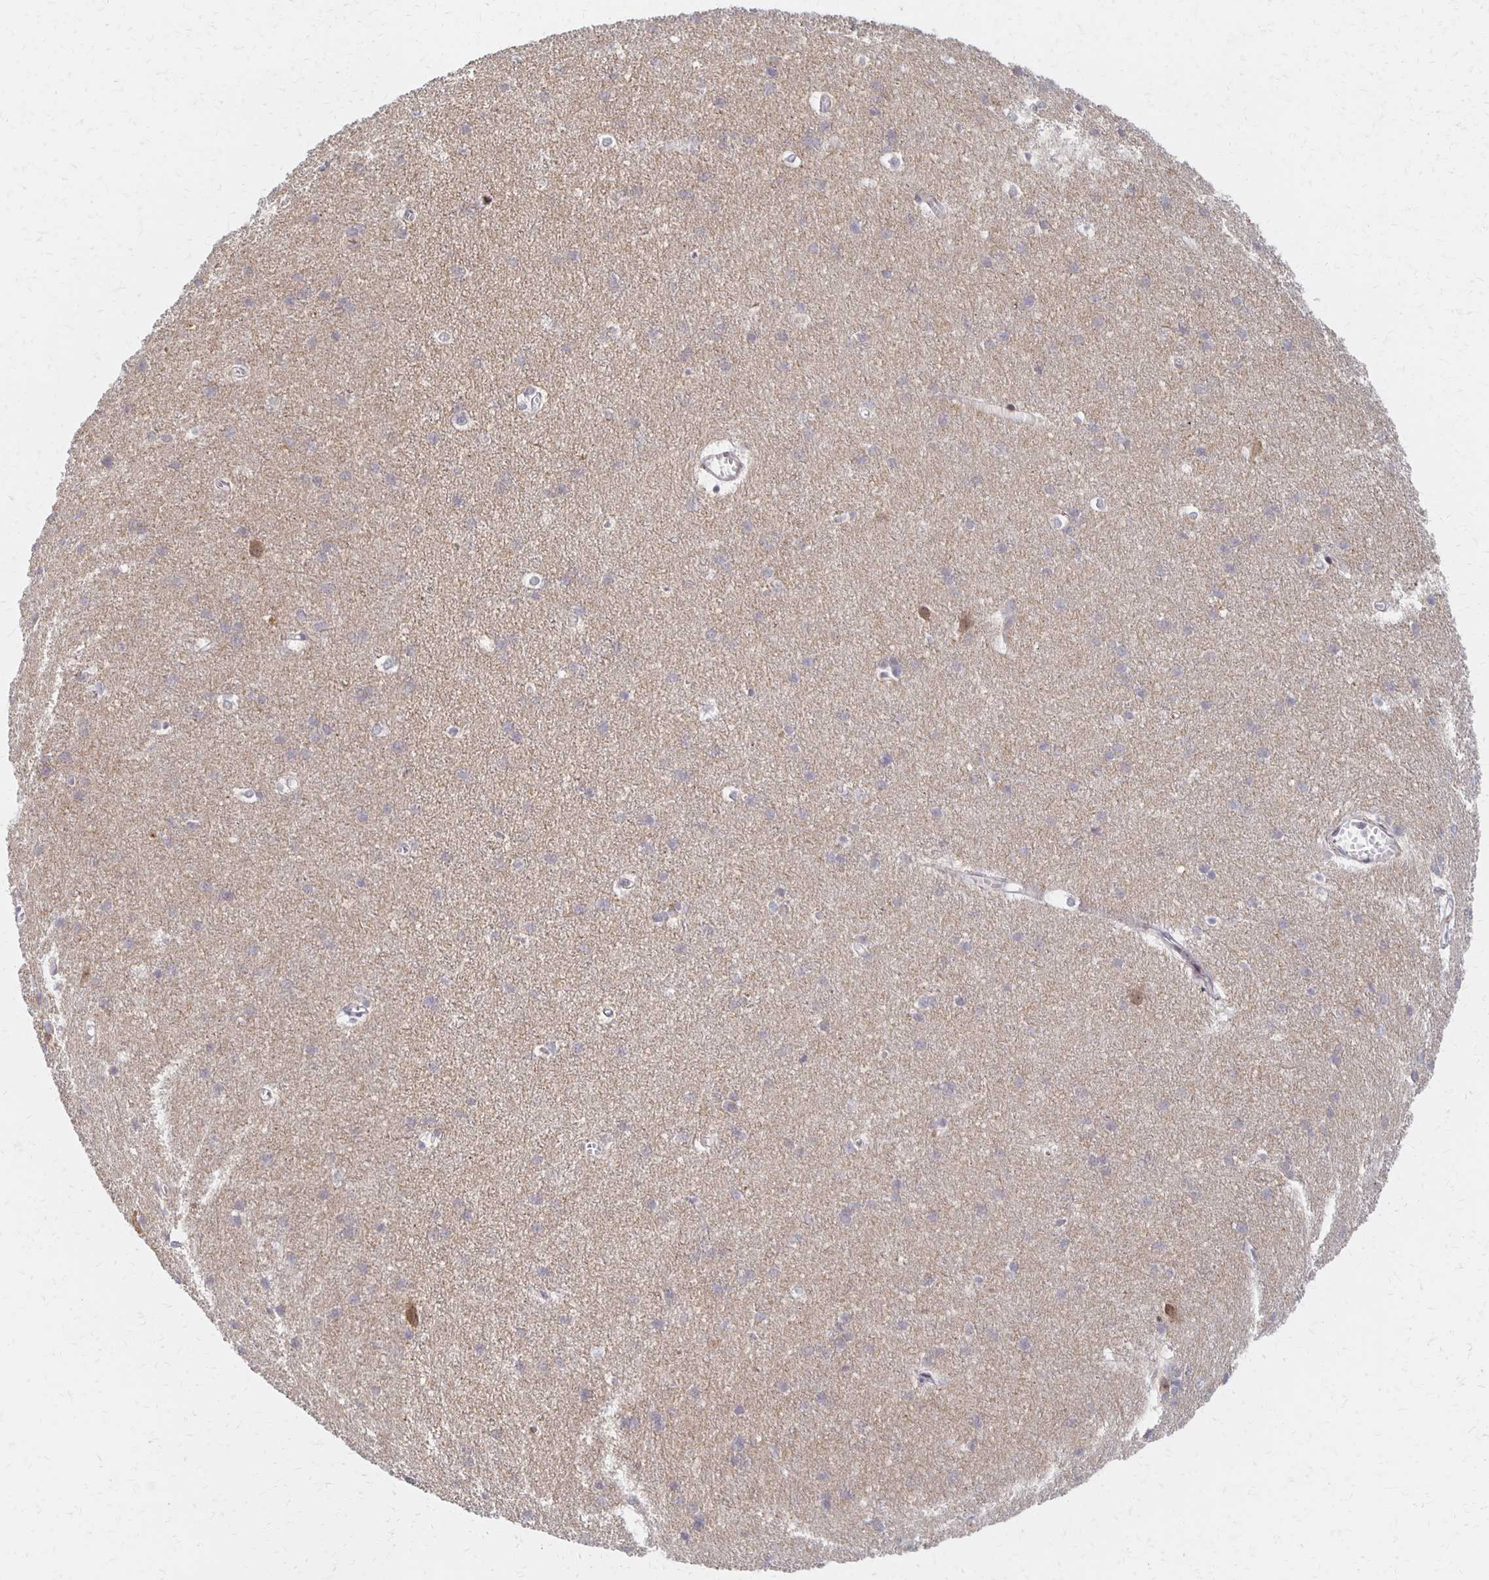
{"staining": {"intensity": "negative", "quantity": "none", "location": "none"}, "tissue": "cerebral cortex", "cell_type": "Endothelial cells", "image_type": "normal", "snomed": [{"axis": "morphology", "description": "Normal tissue, NOS"}, {"axis": "topography", "description": "Cerebral cortex"}], "caption": "DAB (3,3'-diaminobenzidine) immunohistochemical staining of normal human cerebral cortex exhibits no significant expression in endothelial cells.", "gene": "PRKCB", "patient": {"sex": "male", "age": 37}}